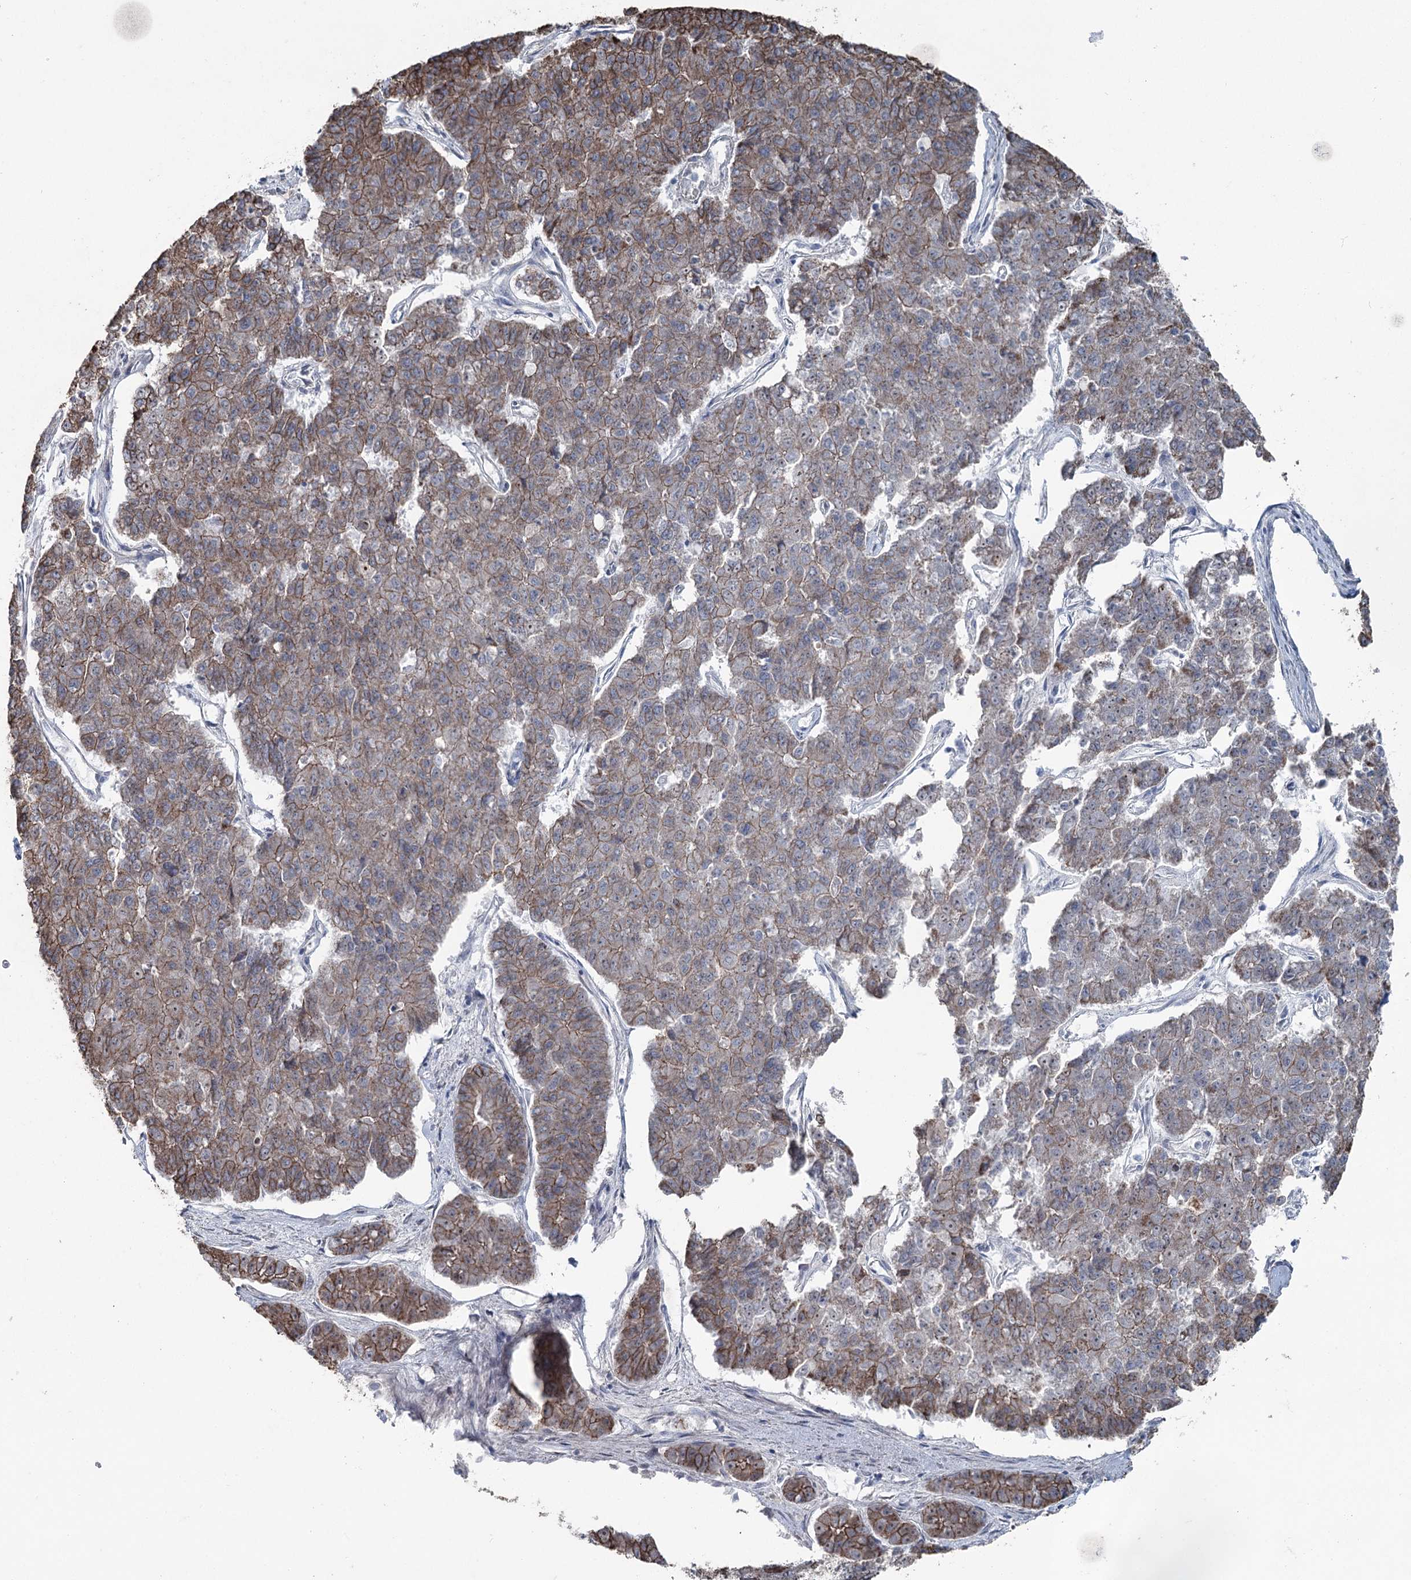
{"staining": {"intensity": "moderate", "quantity": ">75%", "location": "cytoplasmic/membranous"}, "tissue": "pancreatic cancer", "cell_type": "Tumor cells", "image_type": "cancer", "snomed": [{"axis": "morphology", "description": "Adenocarcinoma, NOS"}, {"axis": "topography", "description": "Pancreas"}], "caption": "Human adenocarcinoma (pancreatic) stained with a protein marker shows moderate staining in tumor cells.", "gene": "FAM120B", "patient": {"sex": "male", "age": 50}}